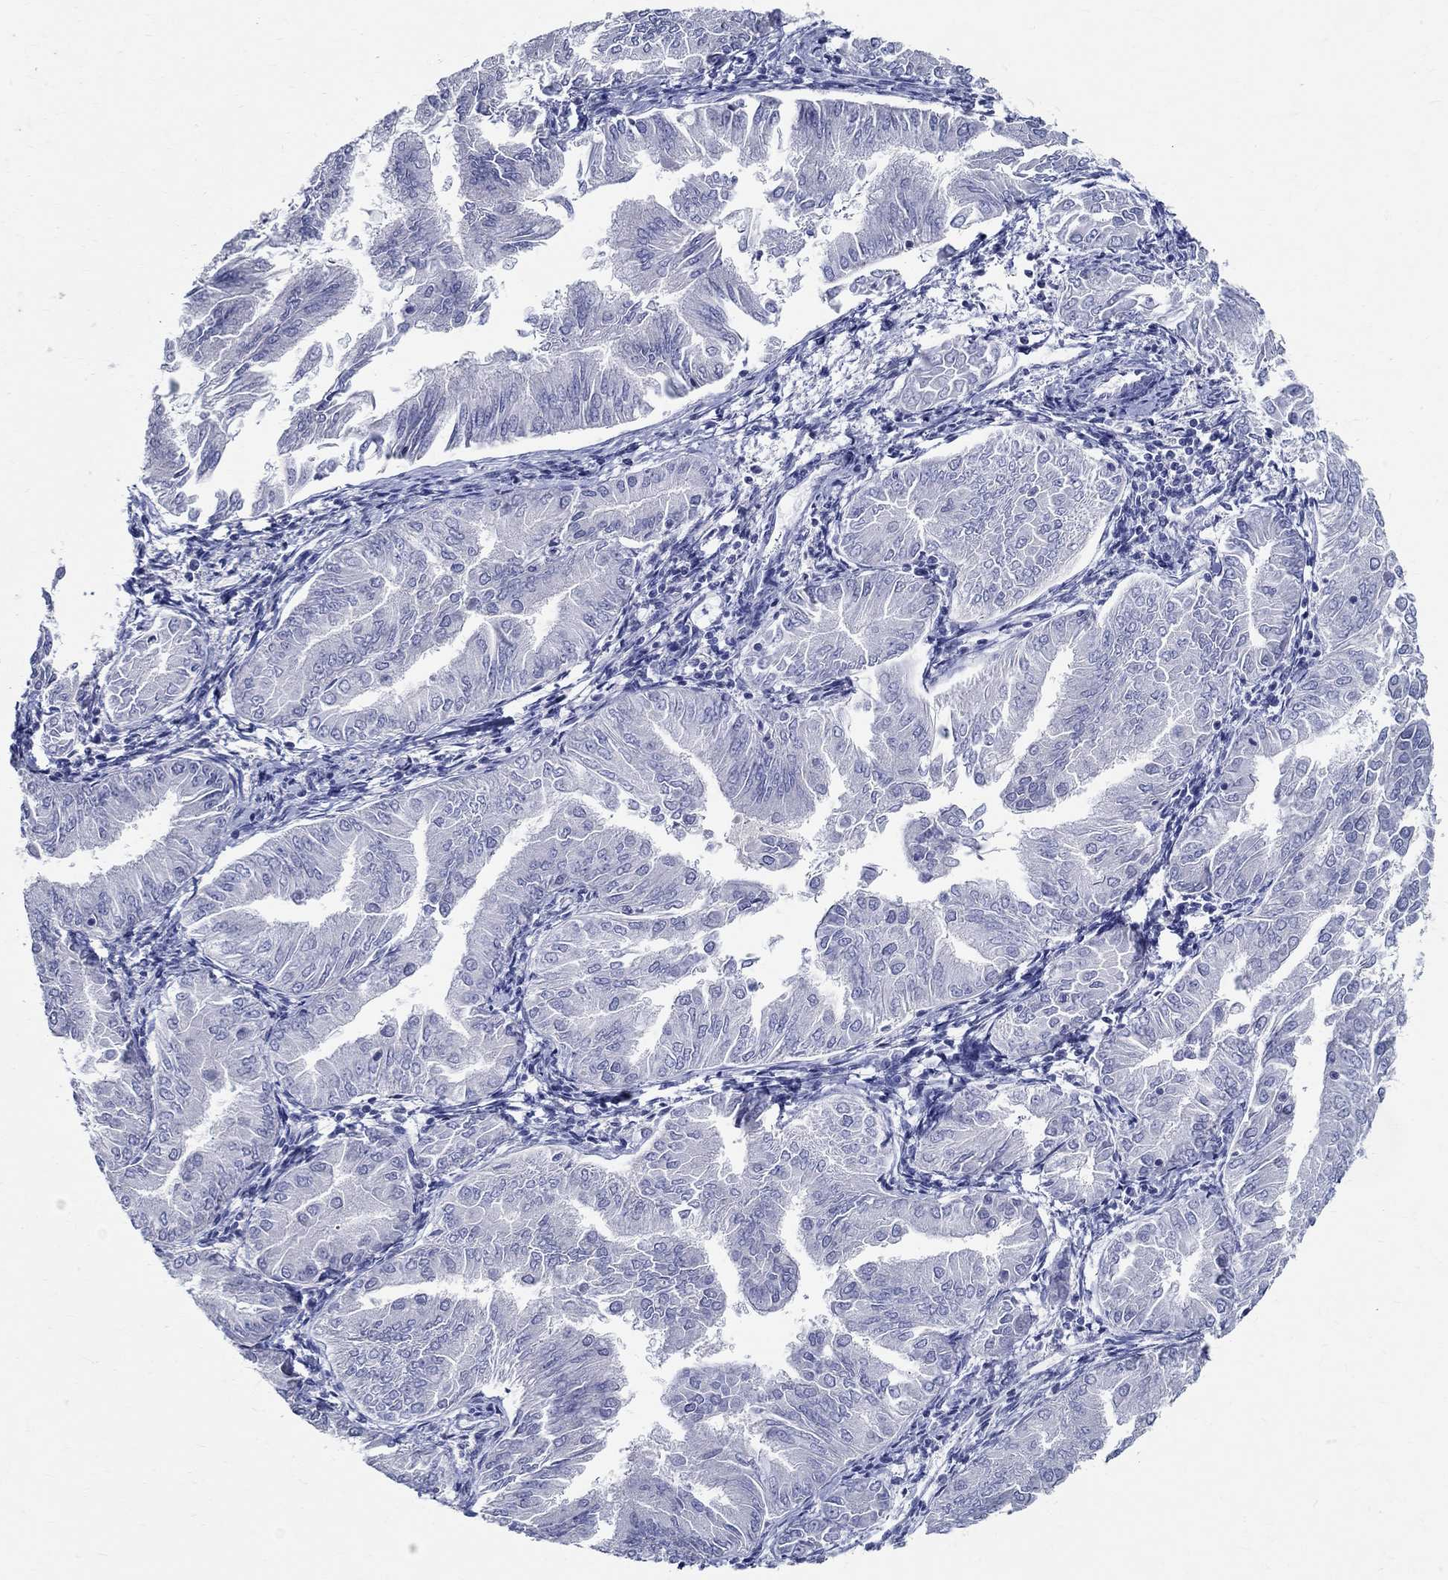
{"staining": {"intensity": "negative", "quantity": "none", "location": "none"}, "tissue": "endometrial cancer", "cell_type": "Tumor cells", "image_type": "cancer", "snomed": [{"axis": "morphology", "description": "Adenocarcinoma, NOS"}, {"axis": "topography", "description": "Endometrium"}], "caption": "Tumor cells are negative for protein expression in human endometrial cancer (adenocarcinoma). (Stains: DAB IHC with hematoxylin counter stain, Microscopy: brightfield microscopy at high magnification).", "gene": "CETN1", "patient": {"sex": "female", "age": 53}}